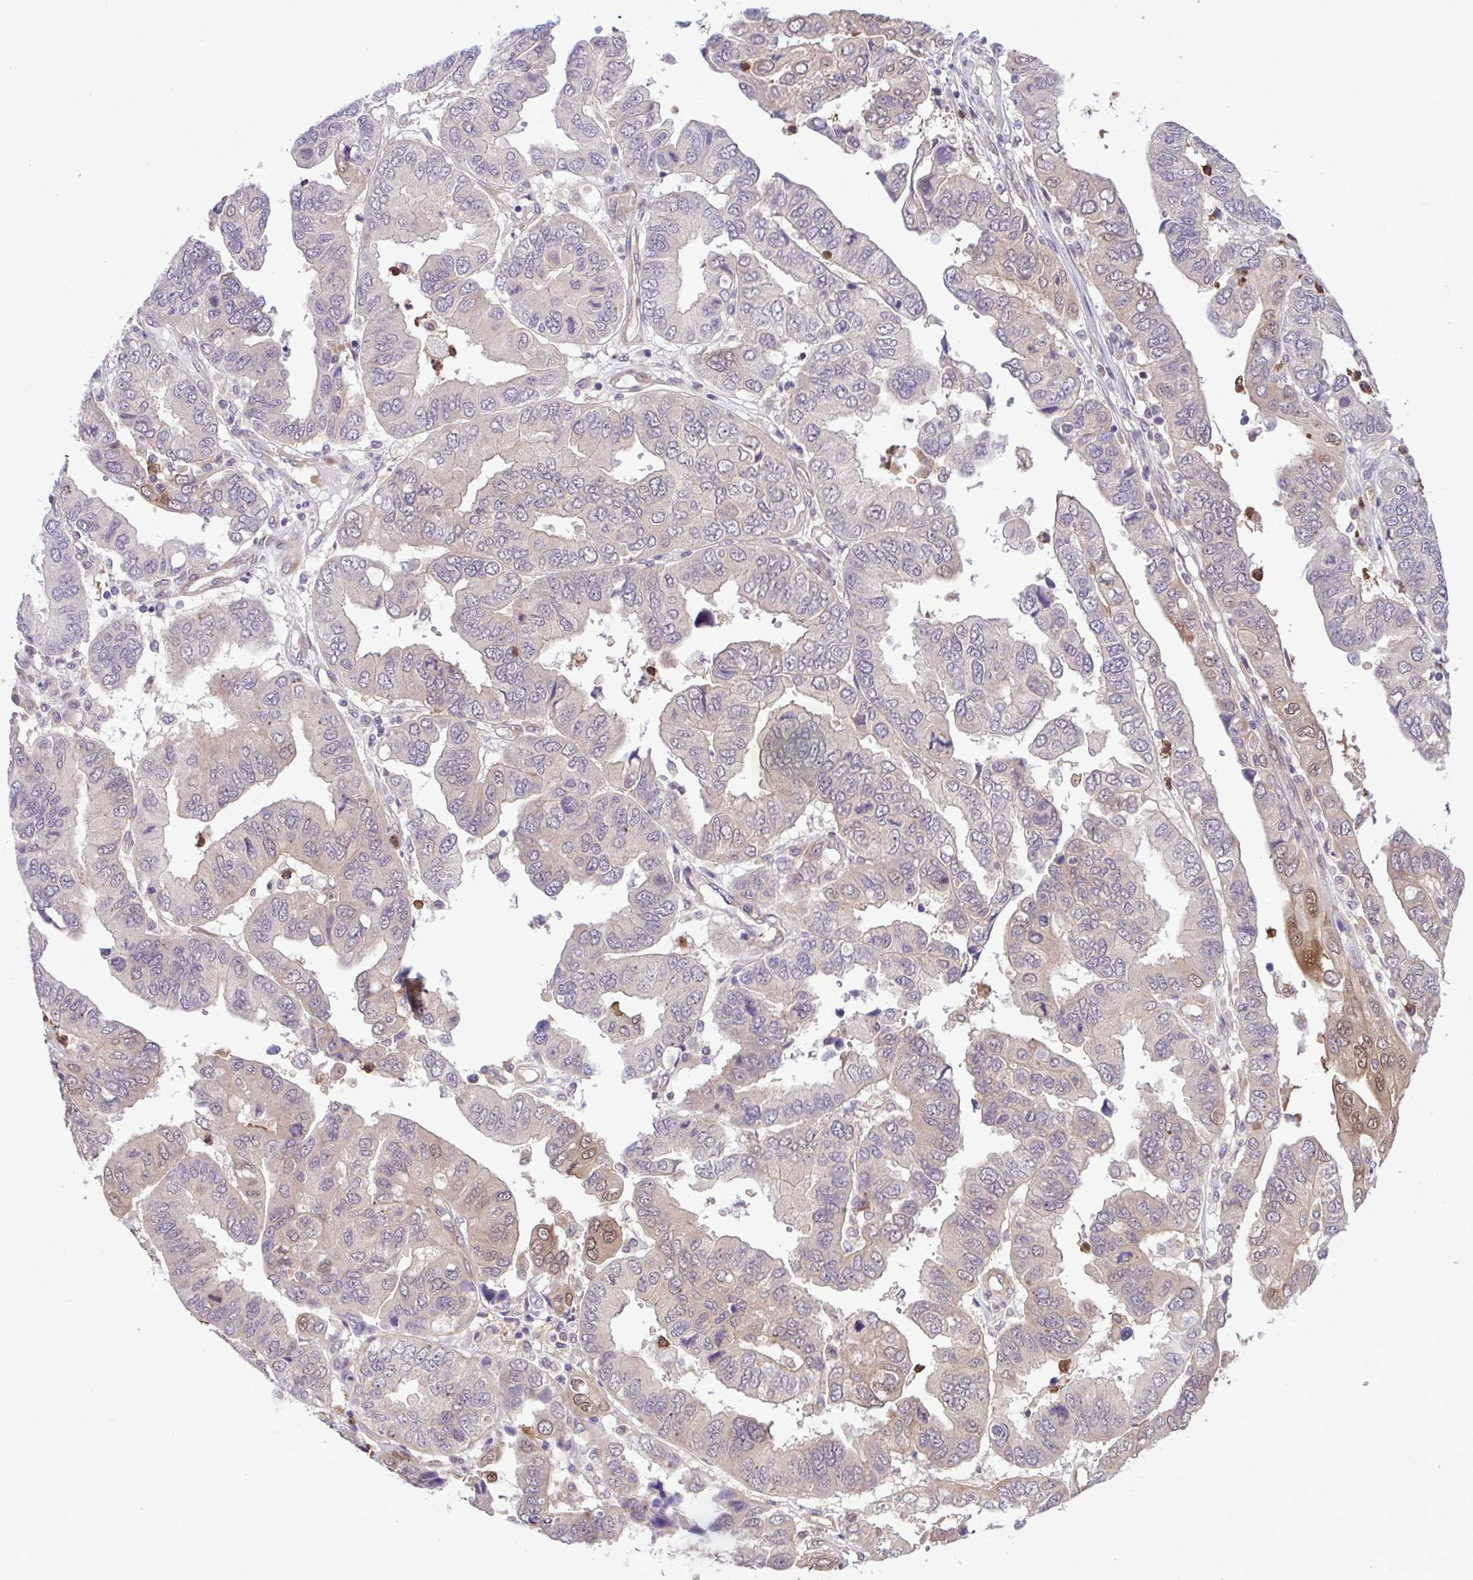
{"staining": {"intensity": "moderate", "quantity": "<25%", "location": "nuclear"}, "tissue": "ovarian cancer", "cell_type": "Tumor cells", "image_type": "cancer", "snomed": [{"axis": "morphology", "description": "Cystadenocarcinoma, serous, NOS"}, {"axis": "topography", "description": "Ovary"}], "caption": "This is a photomicrograph of immunohistochemistry (IHC) staining of ovarian serous cystadenocarcinoma, which shows moderate expression in the nuclear of tumor cells.", "gene": "CMPK1", "patient": {"sex": "female", "age": 79}}